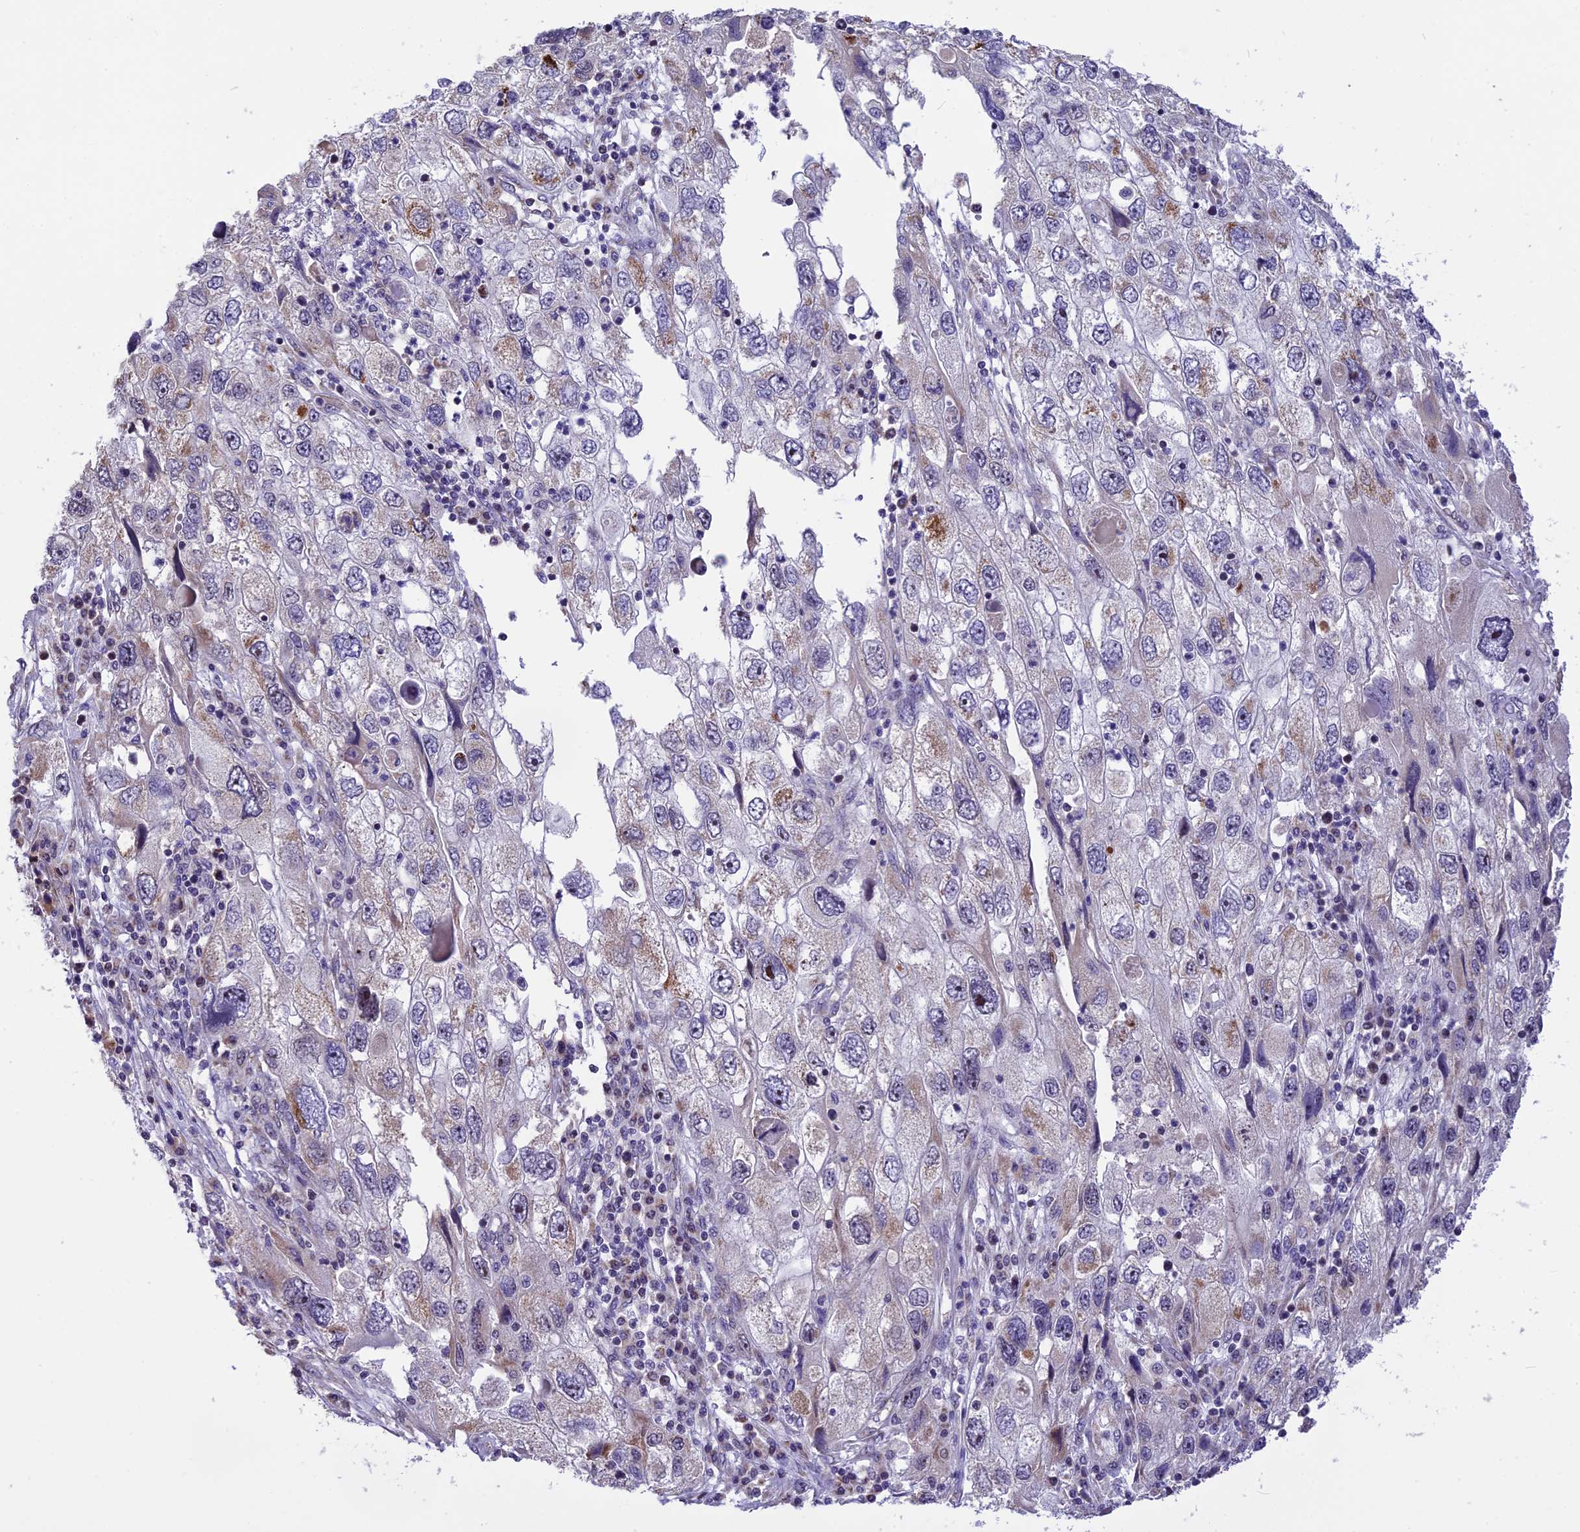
{"staining": {"intensity": "weak", "quantity": "<25%", "location": "cytoplasmic/membranous"}, "tissue": "endometrial cancer", "cell_type": "Tumor cells", "image_type": "cancer", "snomed": [{"axis": "morphology", "description": "Adenocarcinoma, NOS"}, {"axis": "topography", "description": "Endometrium"}], "caption": "This is a micrograph of IHC staining of endometrial adenocarcinoma, which shows no expression in tumor cells. (DAB (3,3'-diaminobenzidine) immunohistochemistry (IHC) visualized using brightfield microscopy, high magnification).", "gene": "CMSS1", "patient": {"sex": "female", "age": 49}}